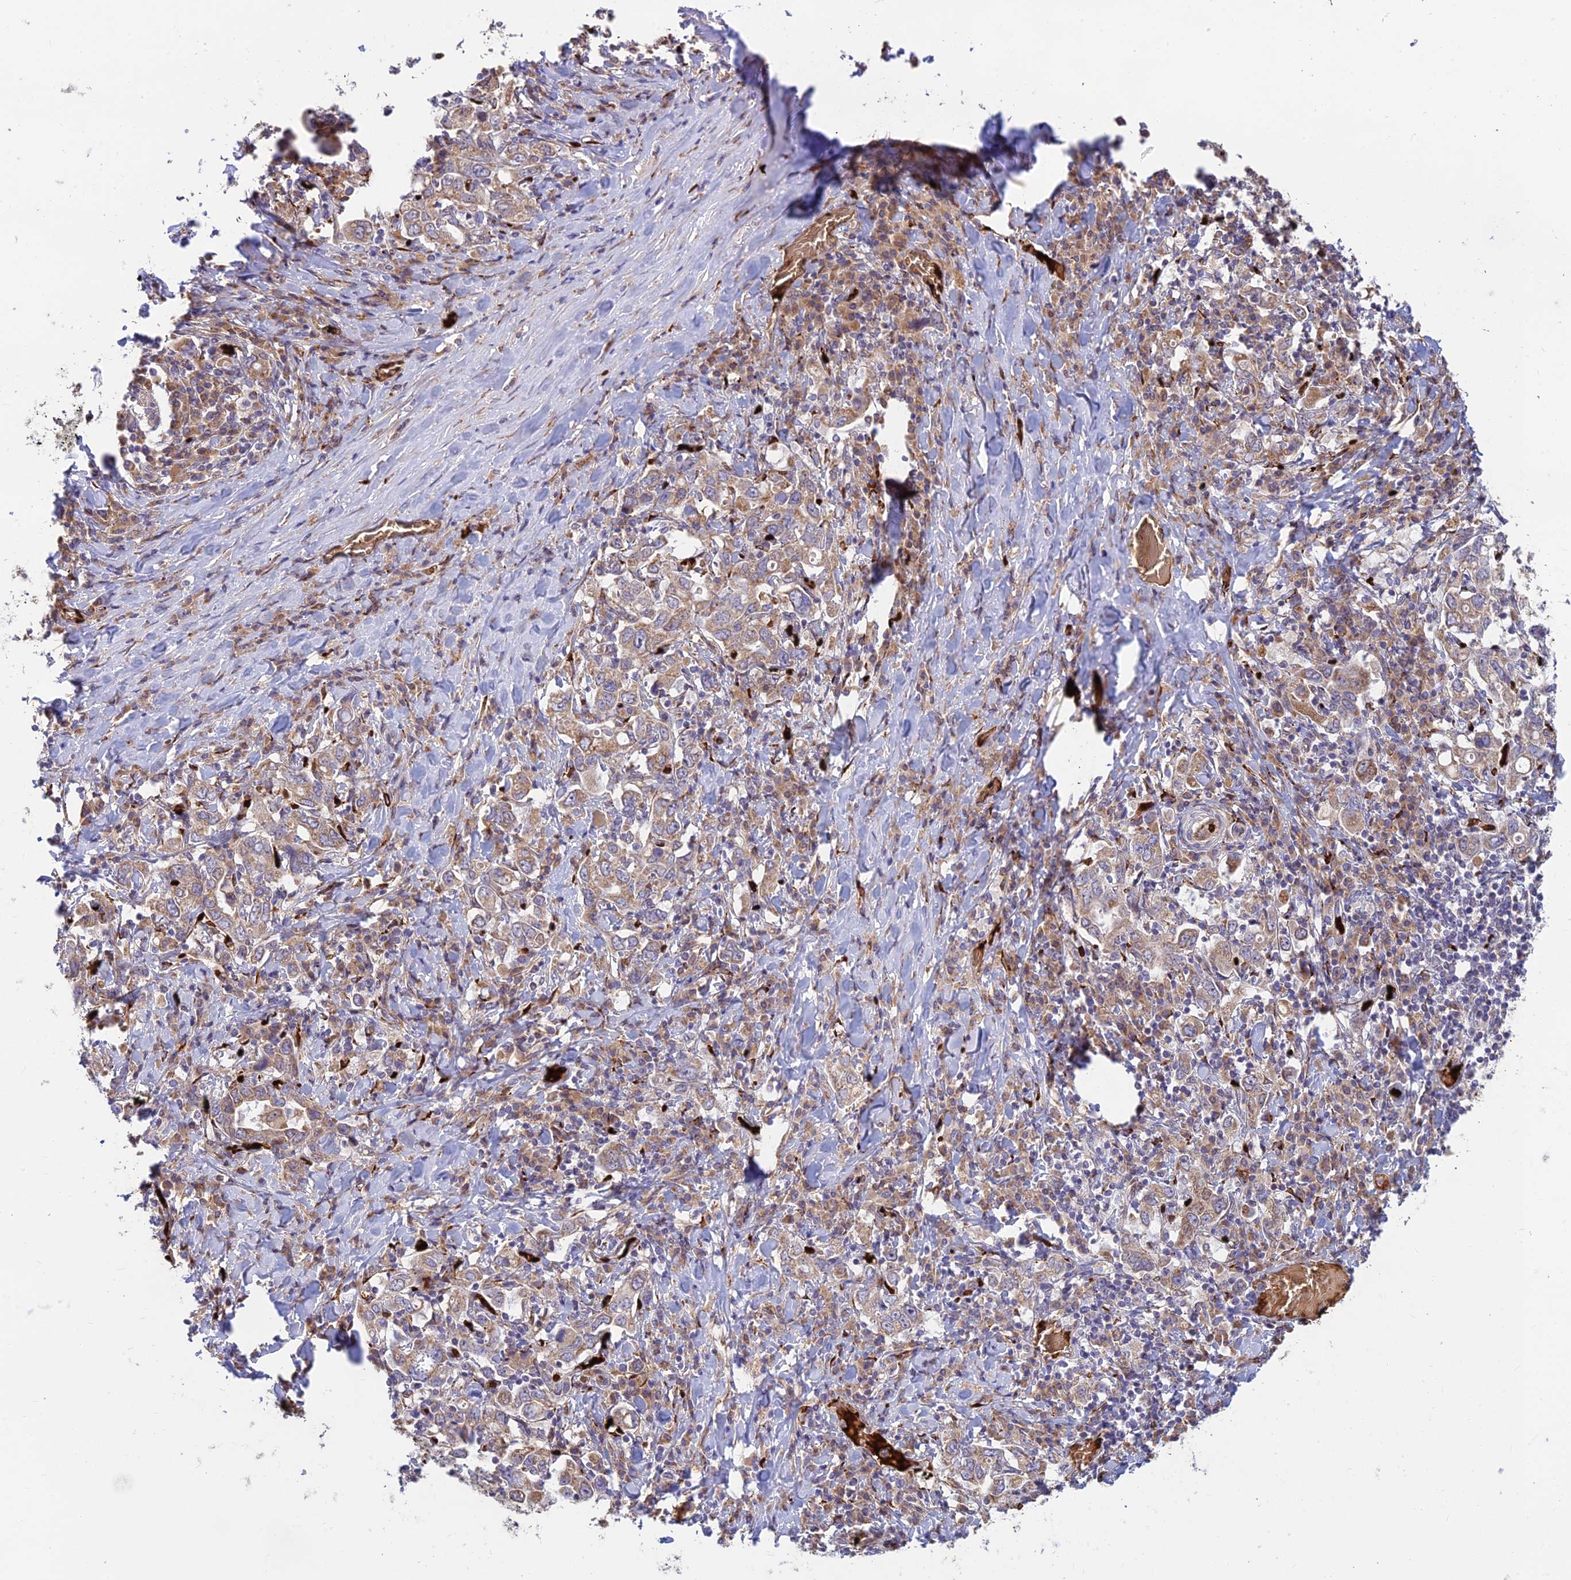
{"staining": {"intensity": "moderate", "quantity": "<25%", "location": "cytoplasmic/membranous"}, "tissue": "stomach cancer", "cell_type": "Tumor cells", "image_type": "cancer", "snomed": [{"axis": "morphology", "description": "Adenocarcinoma, NOS"}, {"axis": "topography", "description": "Stomach, upper"}], "caption": "Protein expression by immunohistochemistry (IHC) displays moderate cytoplasmic/membranous positivity in approximately <25% of tumor cells in stomach cancer. The staining is performed using DAB brown chromogen to label protein expression. The nuclei are counter-stained blue using hematoxylin.", "gene": "UFSP2", "patient": {"sex": "male", "age": 62}}